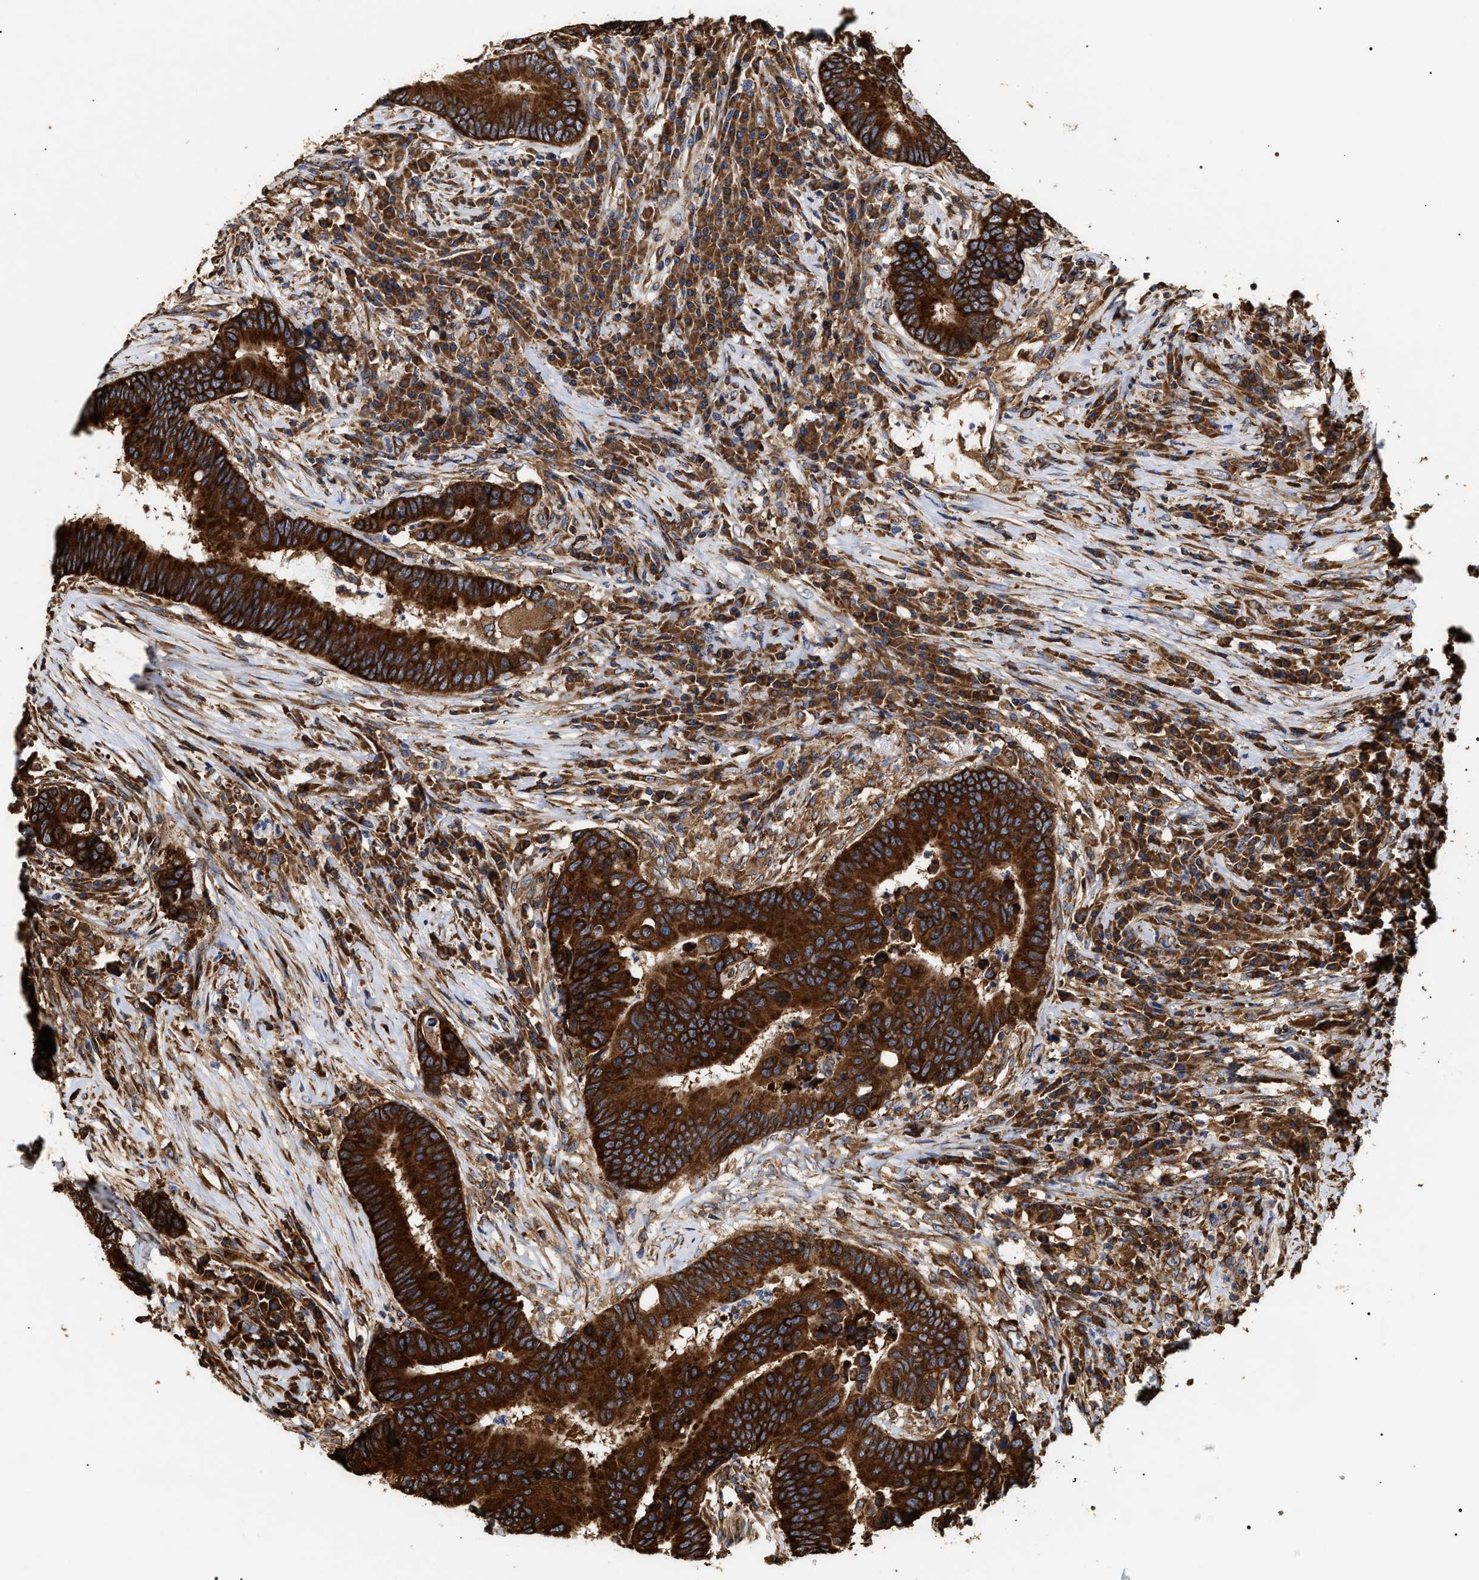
{"staining": {"intensity": "strong", "quantity": ">75%", "location": "cytoplasmic/membranous"}, "tissue": "colorectal cancer", "cell_type": "Tumor cells", "image_type": "cancer", "snomed": [{"axis": "morphology", "description": "Adenocarcinoma, NOS"}, {"axis": "topography", "description": "Rectum"}, {"axis": "topography", "description": "Anal"}], "caption": "Colorectal adenocarcinoma stained with a brown dye demonstrates strong cytoplasmic/membranous positive expression in about >75% of tumor cells.", "gene": "SERBP1", "patient": {"sex": "female", "age": 89}}